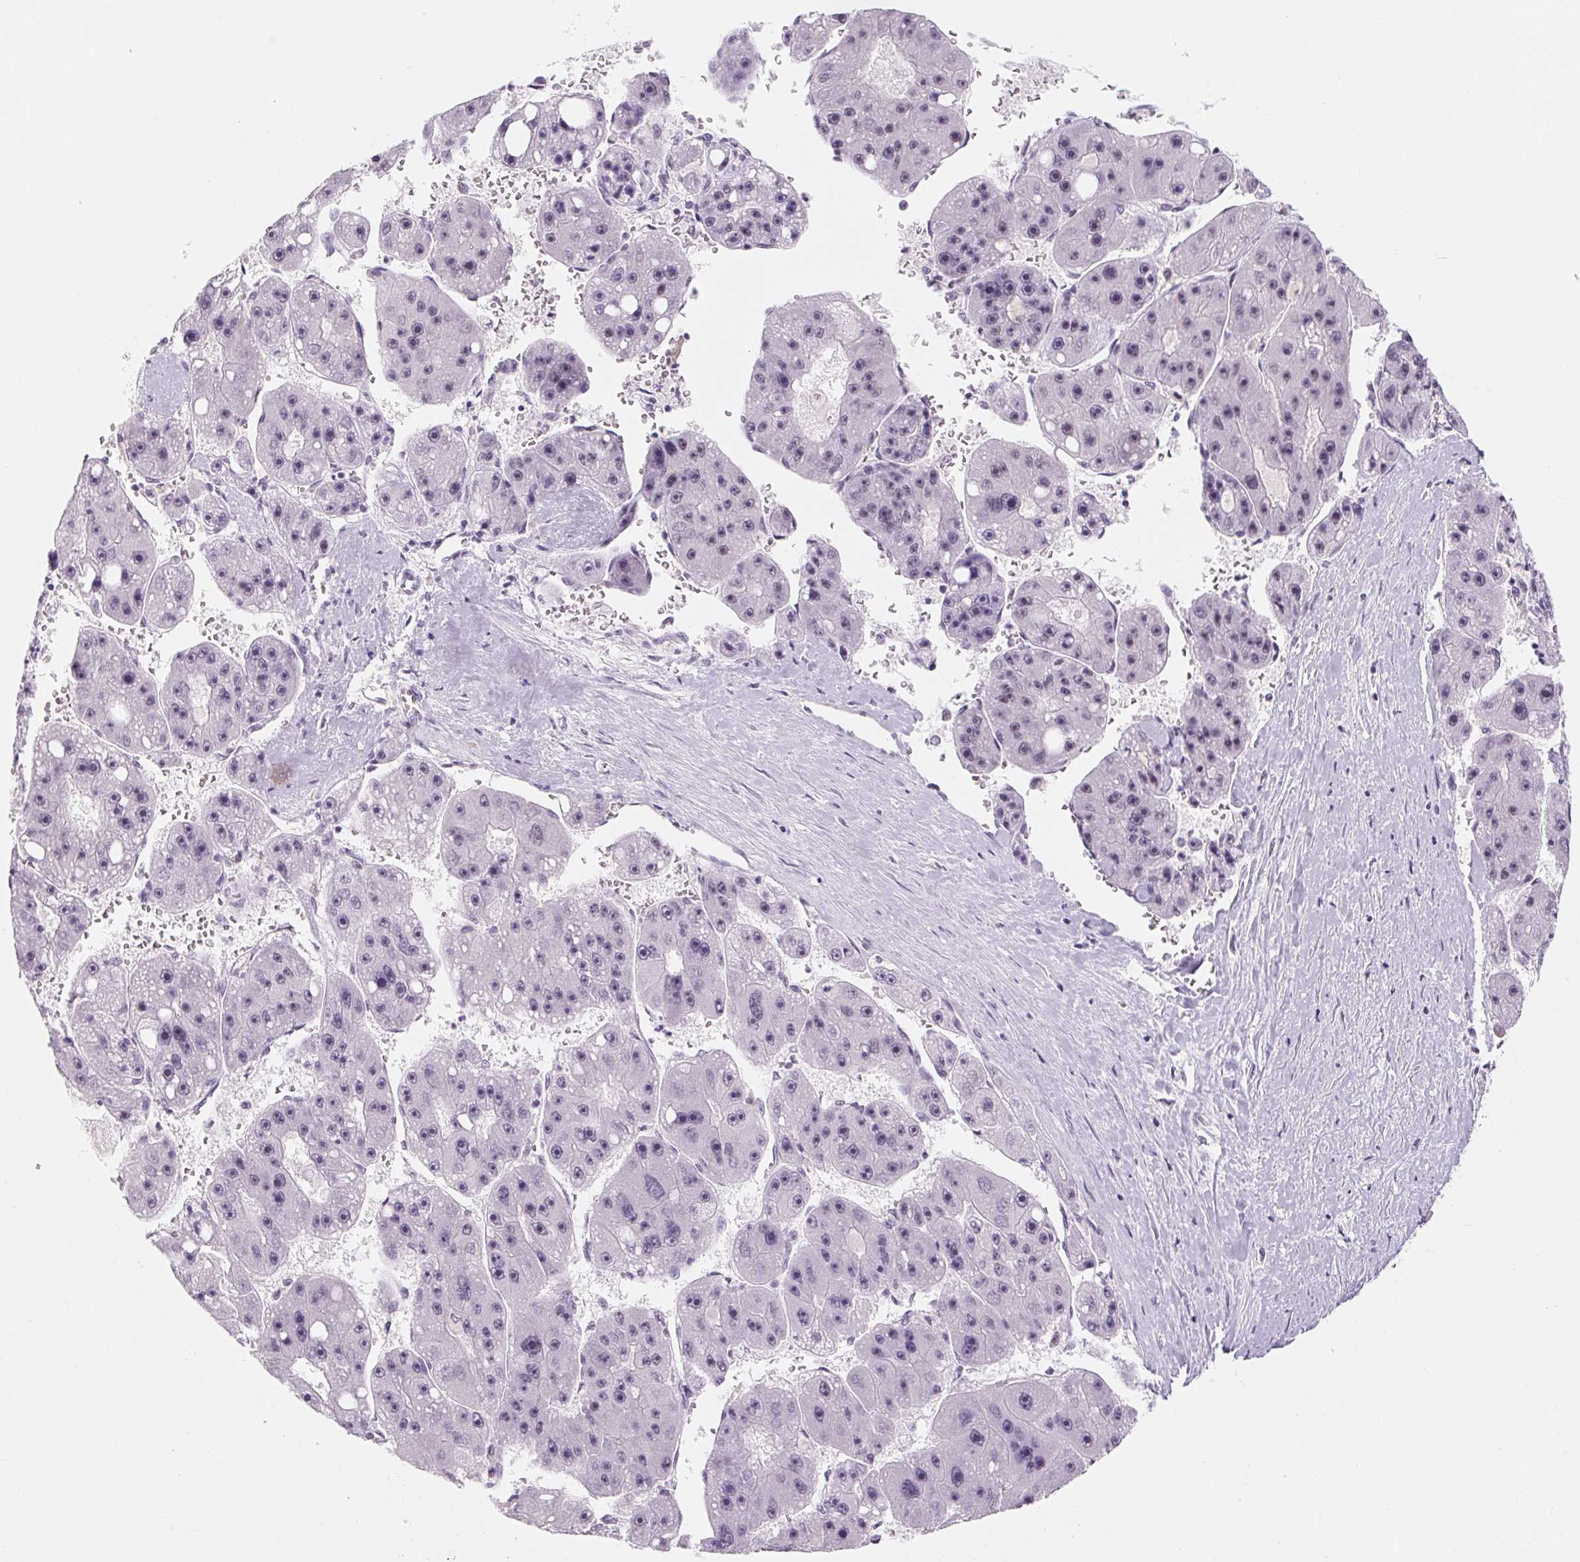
{"staining": {"intensity": "negative", "quantity": "none", "location": "none"}, "tissue": "liver cancer", "cell_type": "Tumor cells", "image_type": "cancer", "snomed": [{"axis": "morphology", "description": "Carcinoma, Hepatocellular, NOS"}, {"axis": "topography", "description": "Liver"}], "caption": "DAB (3,3'-diaminobenzidine) immunohistochemical staining of liver cancer reveals no significant expression in tumor cells.", "gene": "ZIC4", "patient": {"sex": "female", "age": 61}}